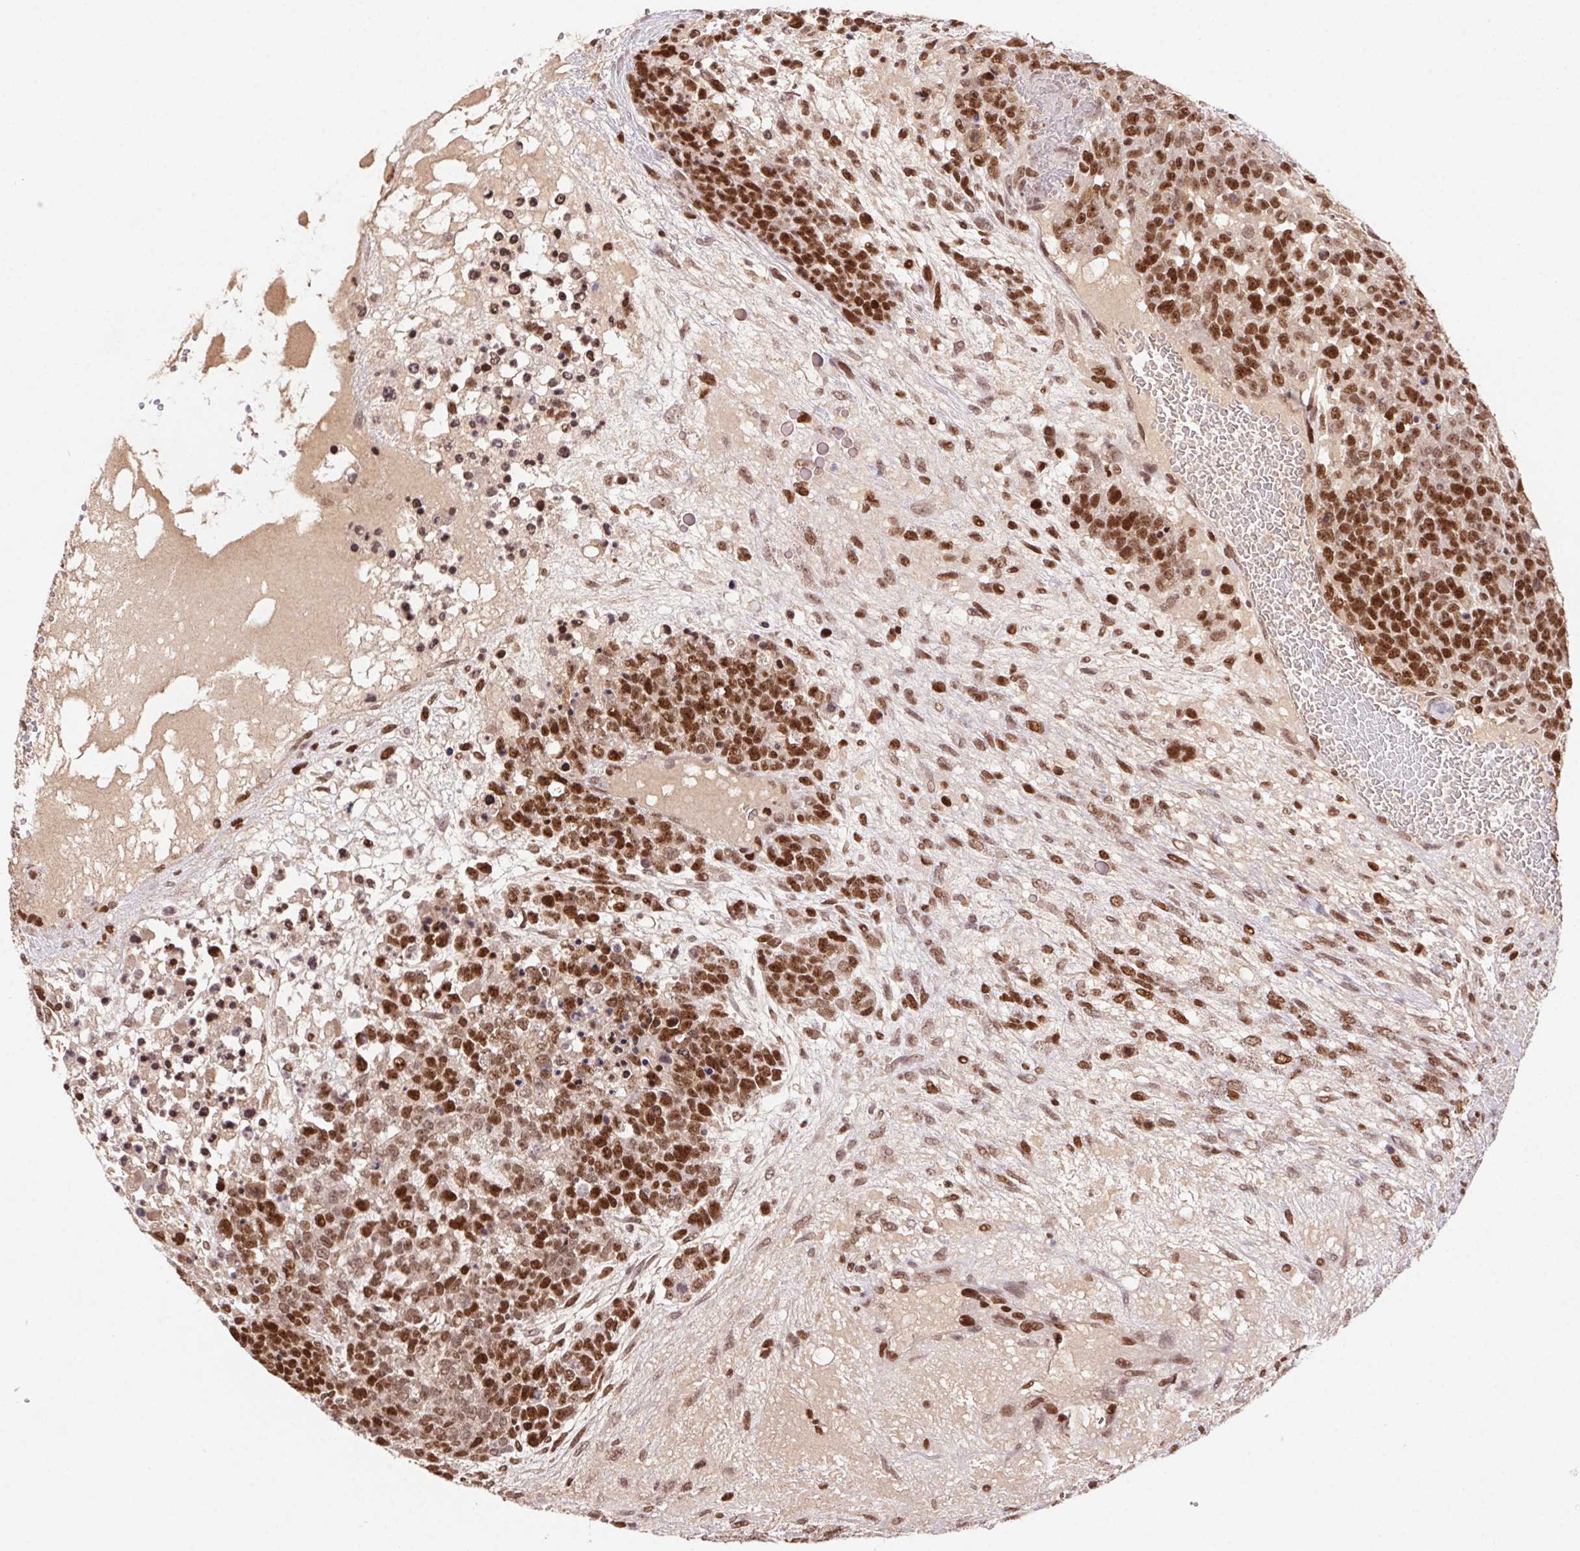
{"staining": {"intensity": "strong", "quantity": ">75%", "location": "nuclear"}, "tissue": "testis cancer", "cell_type": "Tumor cells", "image_type": "cancer", "snomed": [{"axis": "morphology", "description": "Carcinoma, Embryonal, NOS"}, {"axis": "topography", "description": "Testis"}], "caption": "Testis cancer (embryonal carcinoma) stained with immunohistochemistry demonstrates strong nuclear positivity in about >75% of tumor cells.", "gene": "POLD3", "patient": {"sex": "male", "age": 23}}